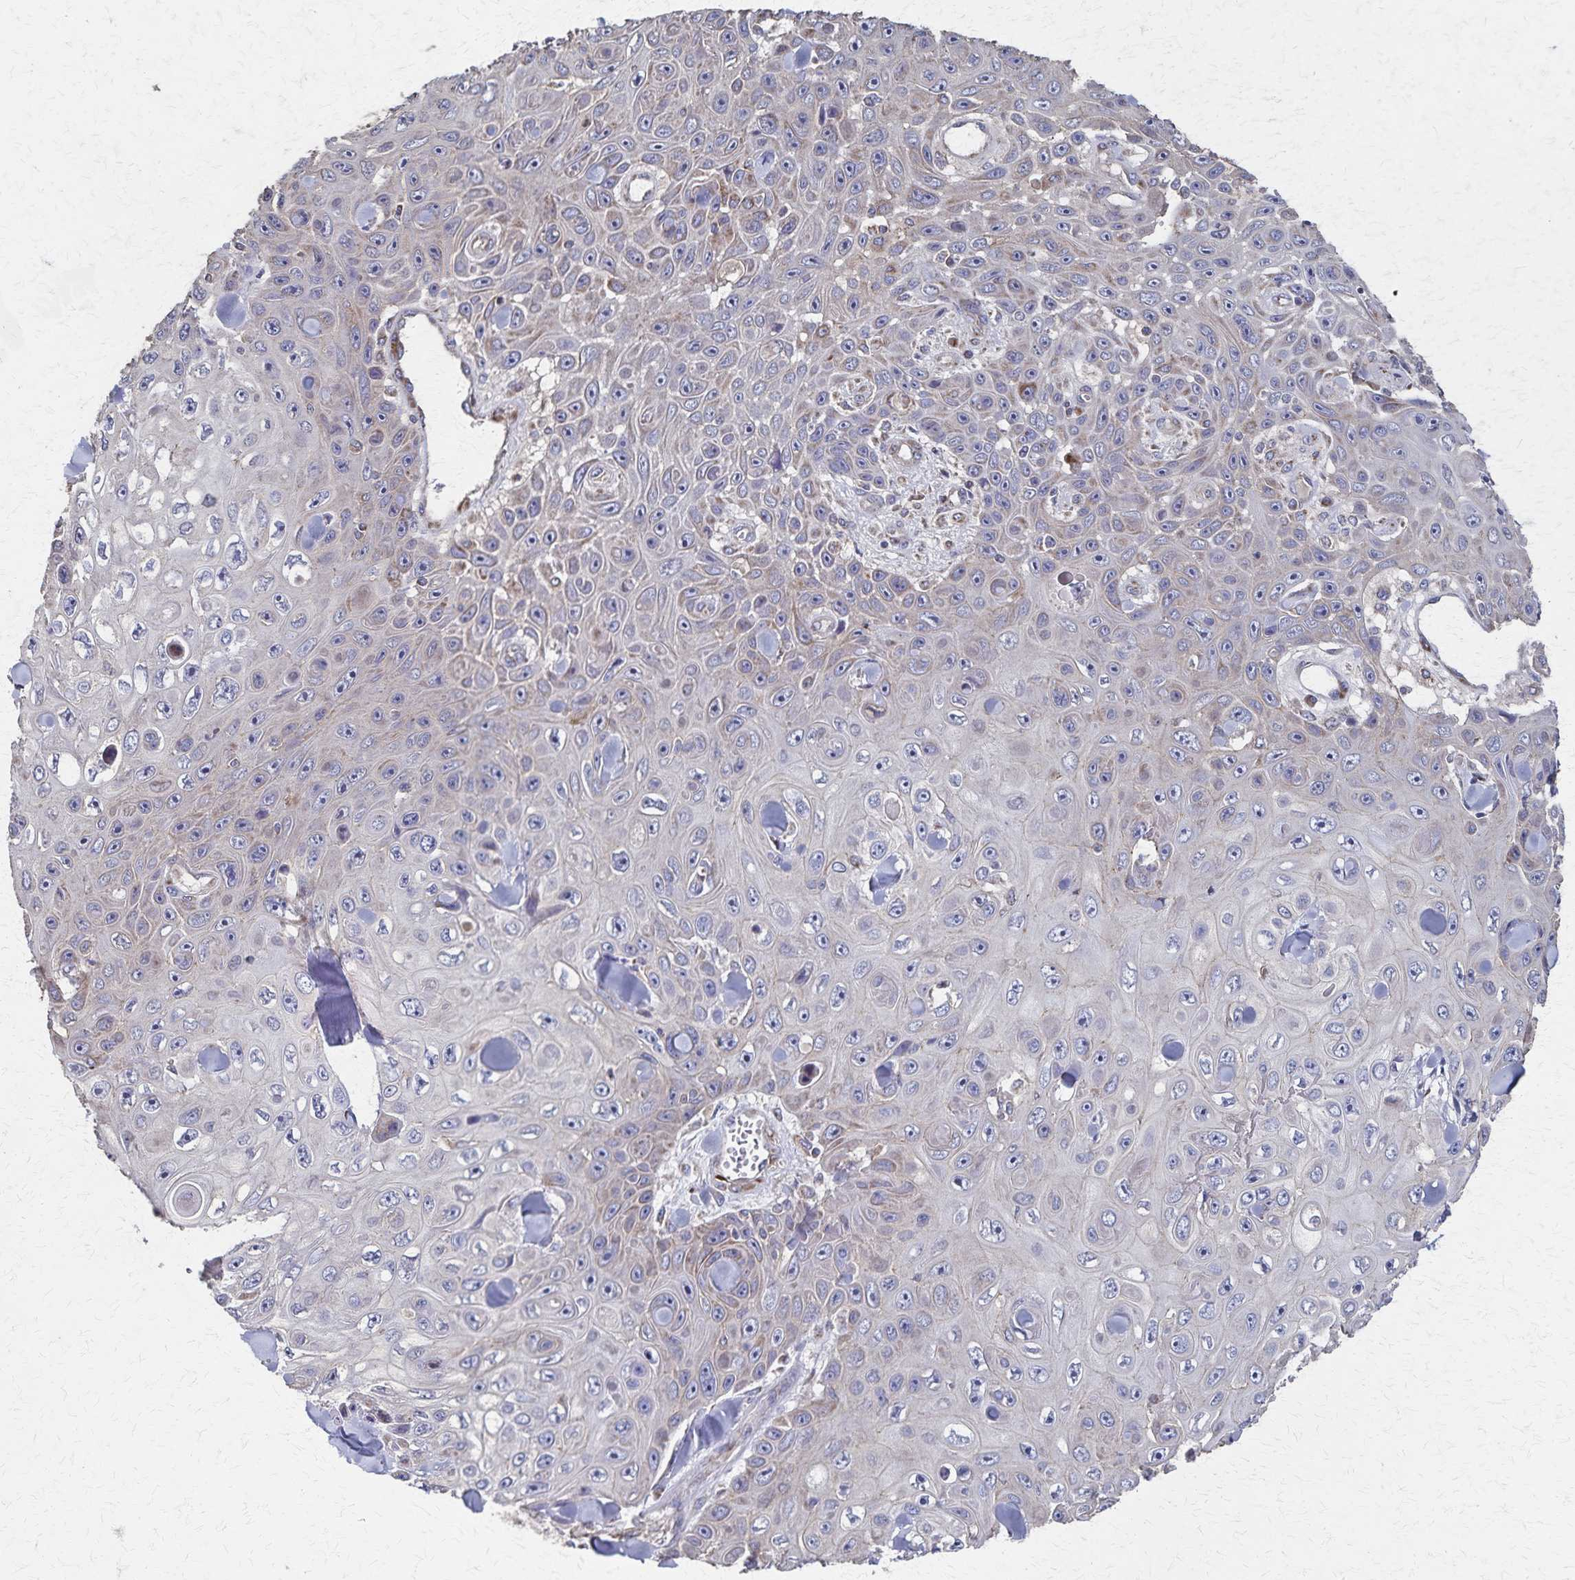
{"staining": {"intensity": "weak", "quantity": "<25%", "location": "cytoplasmic/membranous"}, "tissue": "skin cancer", "cell_type": "Tumor cells", "image_type": "cancer", "snomed": [{"axis": "morphology", "description": "Squamous cell carcinoma, NOS"}, {"axis": "topography", "description": "Skin"}], "caption": "Immunohistochemistry (IHC) photomicrograph of neoplastic tissue: skin cancer stained with DAB (3,3'-diaminobenzidine) demonstrates no significant protein positivity in tumor cells.", "gene": "PGAP2", "patient": {"sex": "male", "age": 82}}